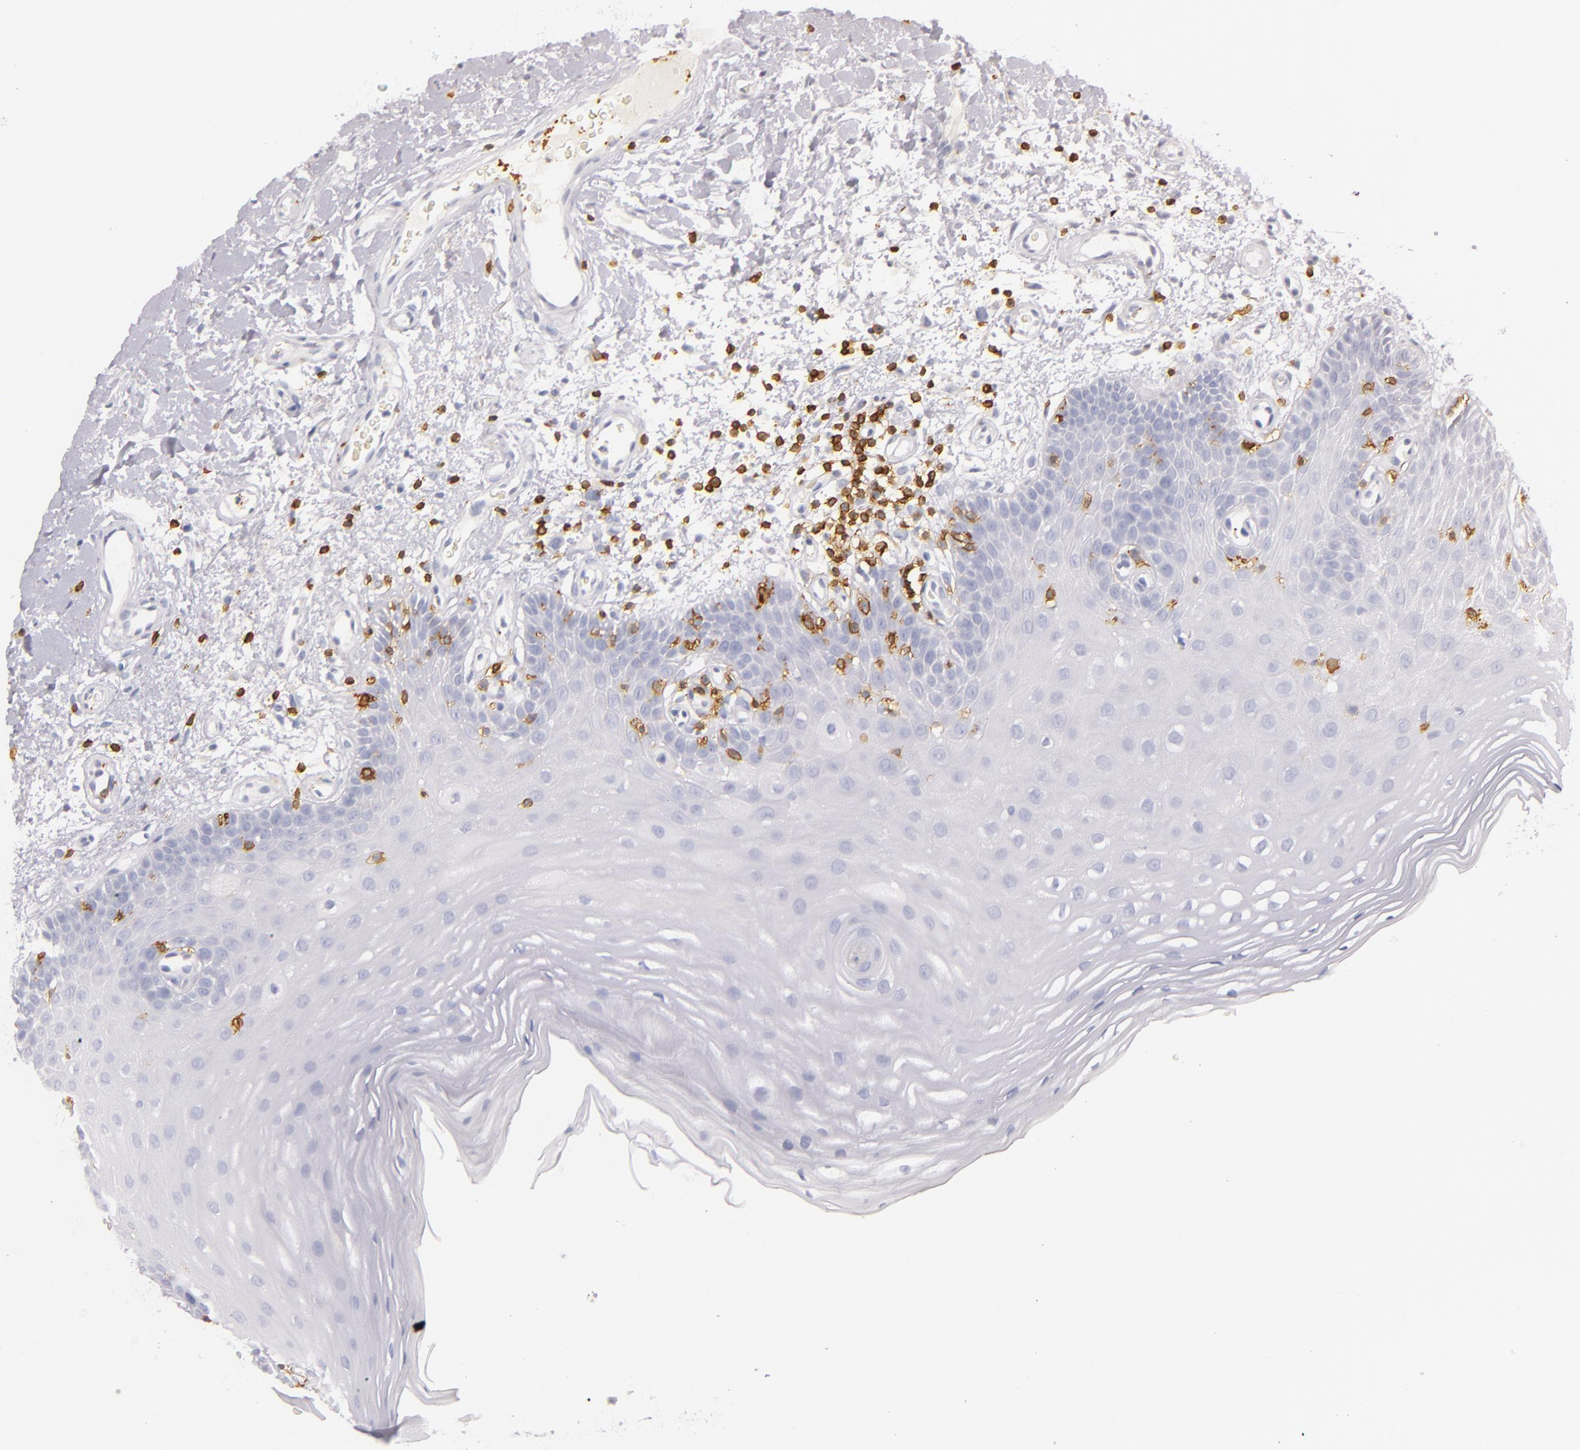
{"staining": {"intensity": "negative", "quantity": "none", "location": "none"}, "tissue": "oral mucosa", "cell_type": "Squamous epithelial cells", "image_type": "normal", "snomed": [{"axis": "morphology", "description": "Normal tissue, NOS"}, {"axis": "morphology", "description": "Squamous cell carcinoma, NOS"}, {"axis": "topography", "description": "Skeletal muscle"}, {"axis": "topography", "description": "Oral tissue"}, {"axis": "topography", "description": "Head-Neck"}], "caption": "High power microscopy micrograph of an IHC micrograph of unremarkable oral mucosa, revealing no significant staining in squamous epithelial cells. The staining is performed using DAB brown chromogen with nuclei counter-stained in using hematoxylin.", "gene": "LAT", "patient": {"sex": "male", "age": 71}}